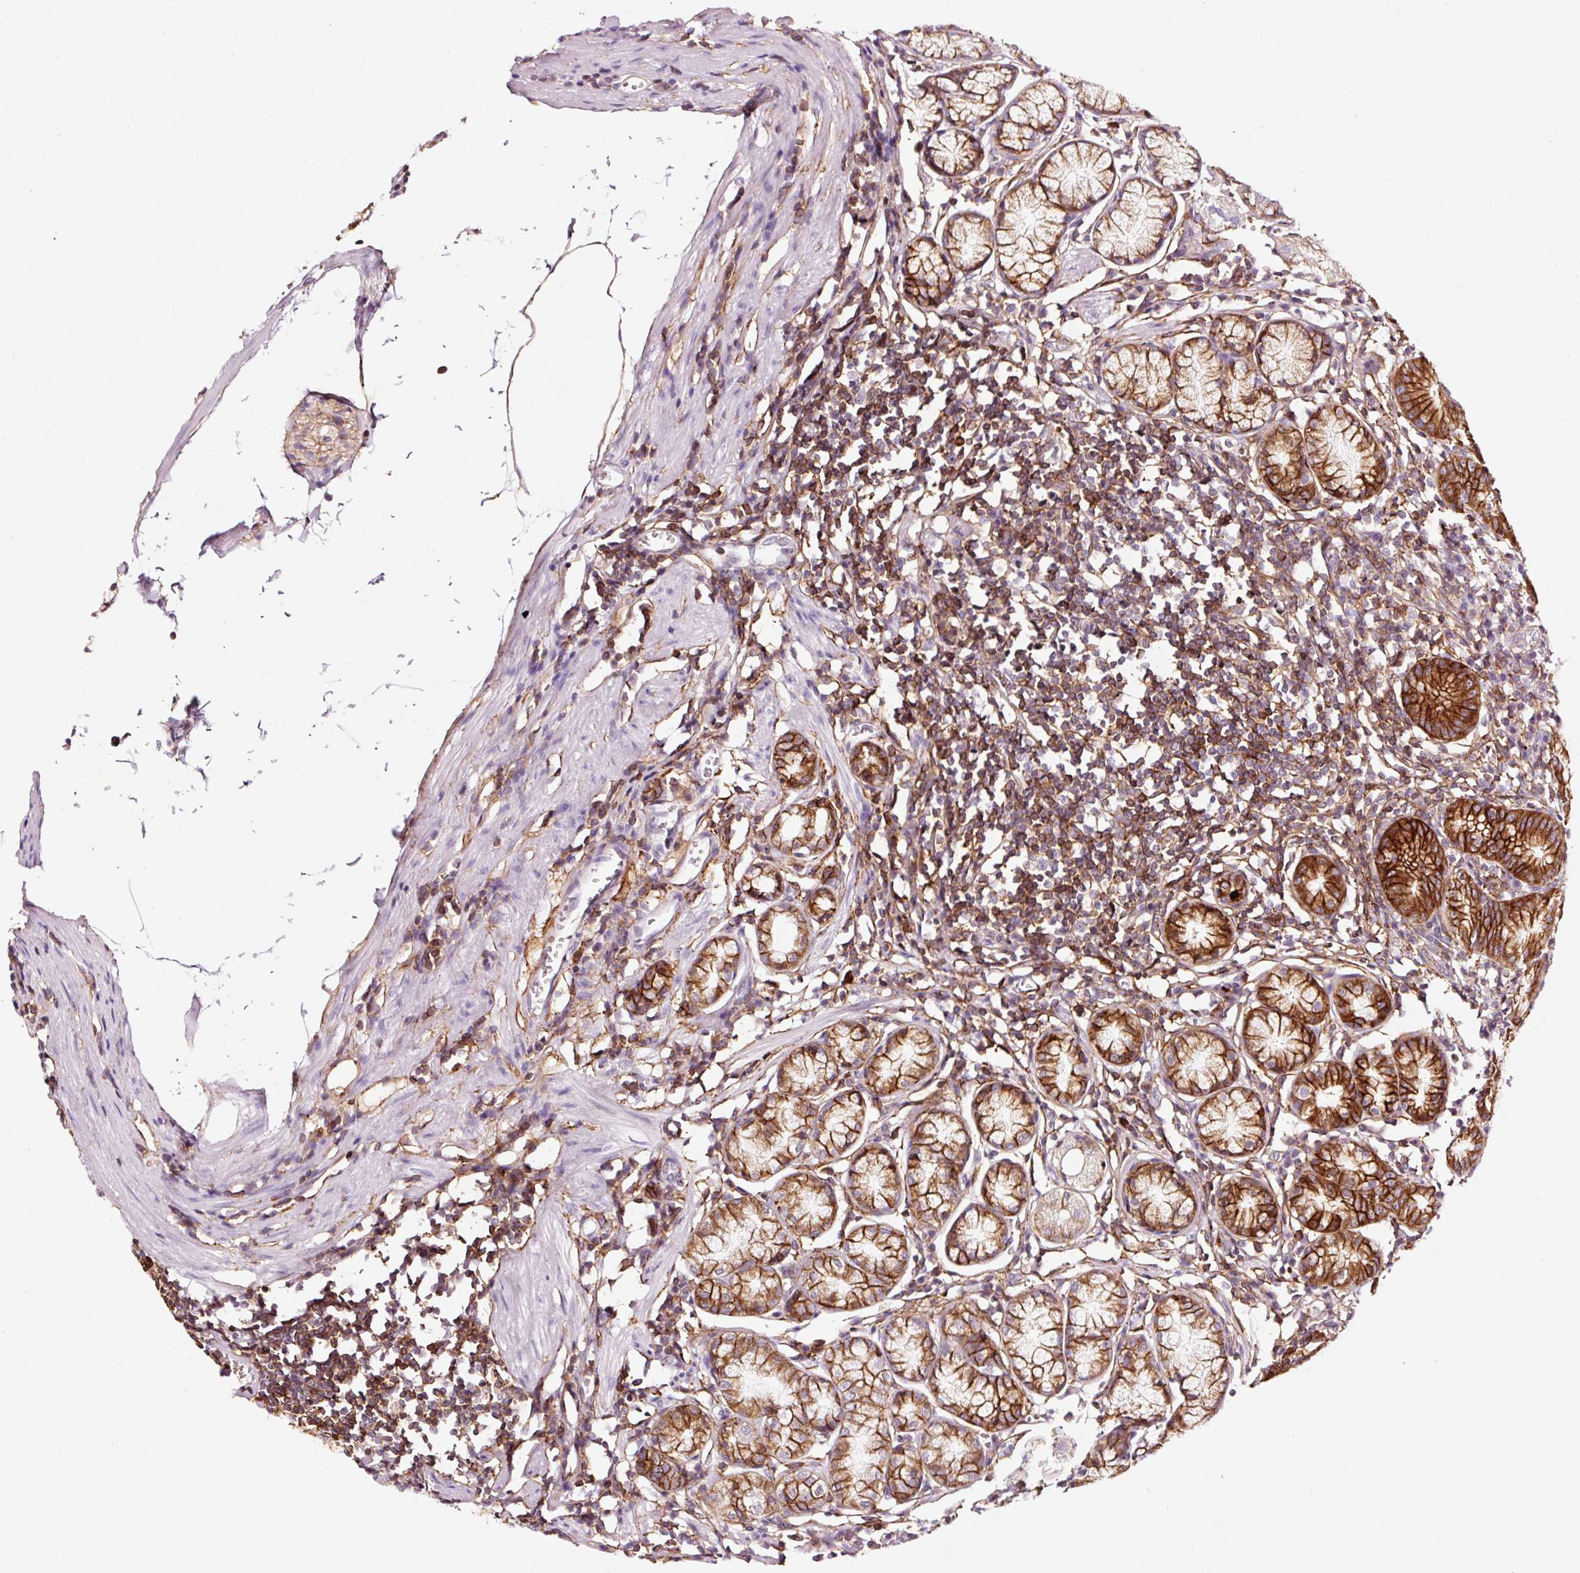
{"staining": {"intensity": "strong", "quantity": "25%-75%", "location": "cytoplasmic/membranous"}, "tissue": "stomach", "cell_type": "Glandular cells", "image_type": "normal", "snomed": [{"axis": "morphology", "description": "Normal tissue, NOS"}, {"axis": "topography", "description": "Stomach"}], "caption": "Stomach stained with DAB immunohistochemistry demonstrates high levels of strong cytoplasmic/membranous staining in about 25%-75% of glandular cells. The protein is shown in brown color, while the nuclei are stained blue.", "gene": "ADD3", "patient": {"sex": "male", "age": 55}}